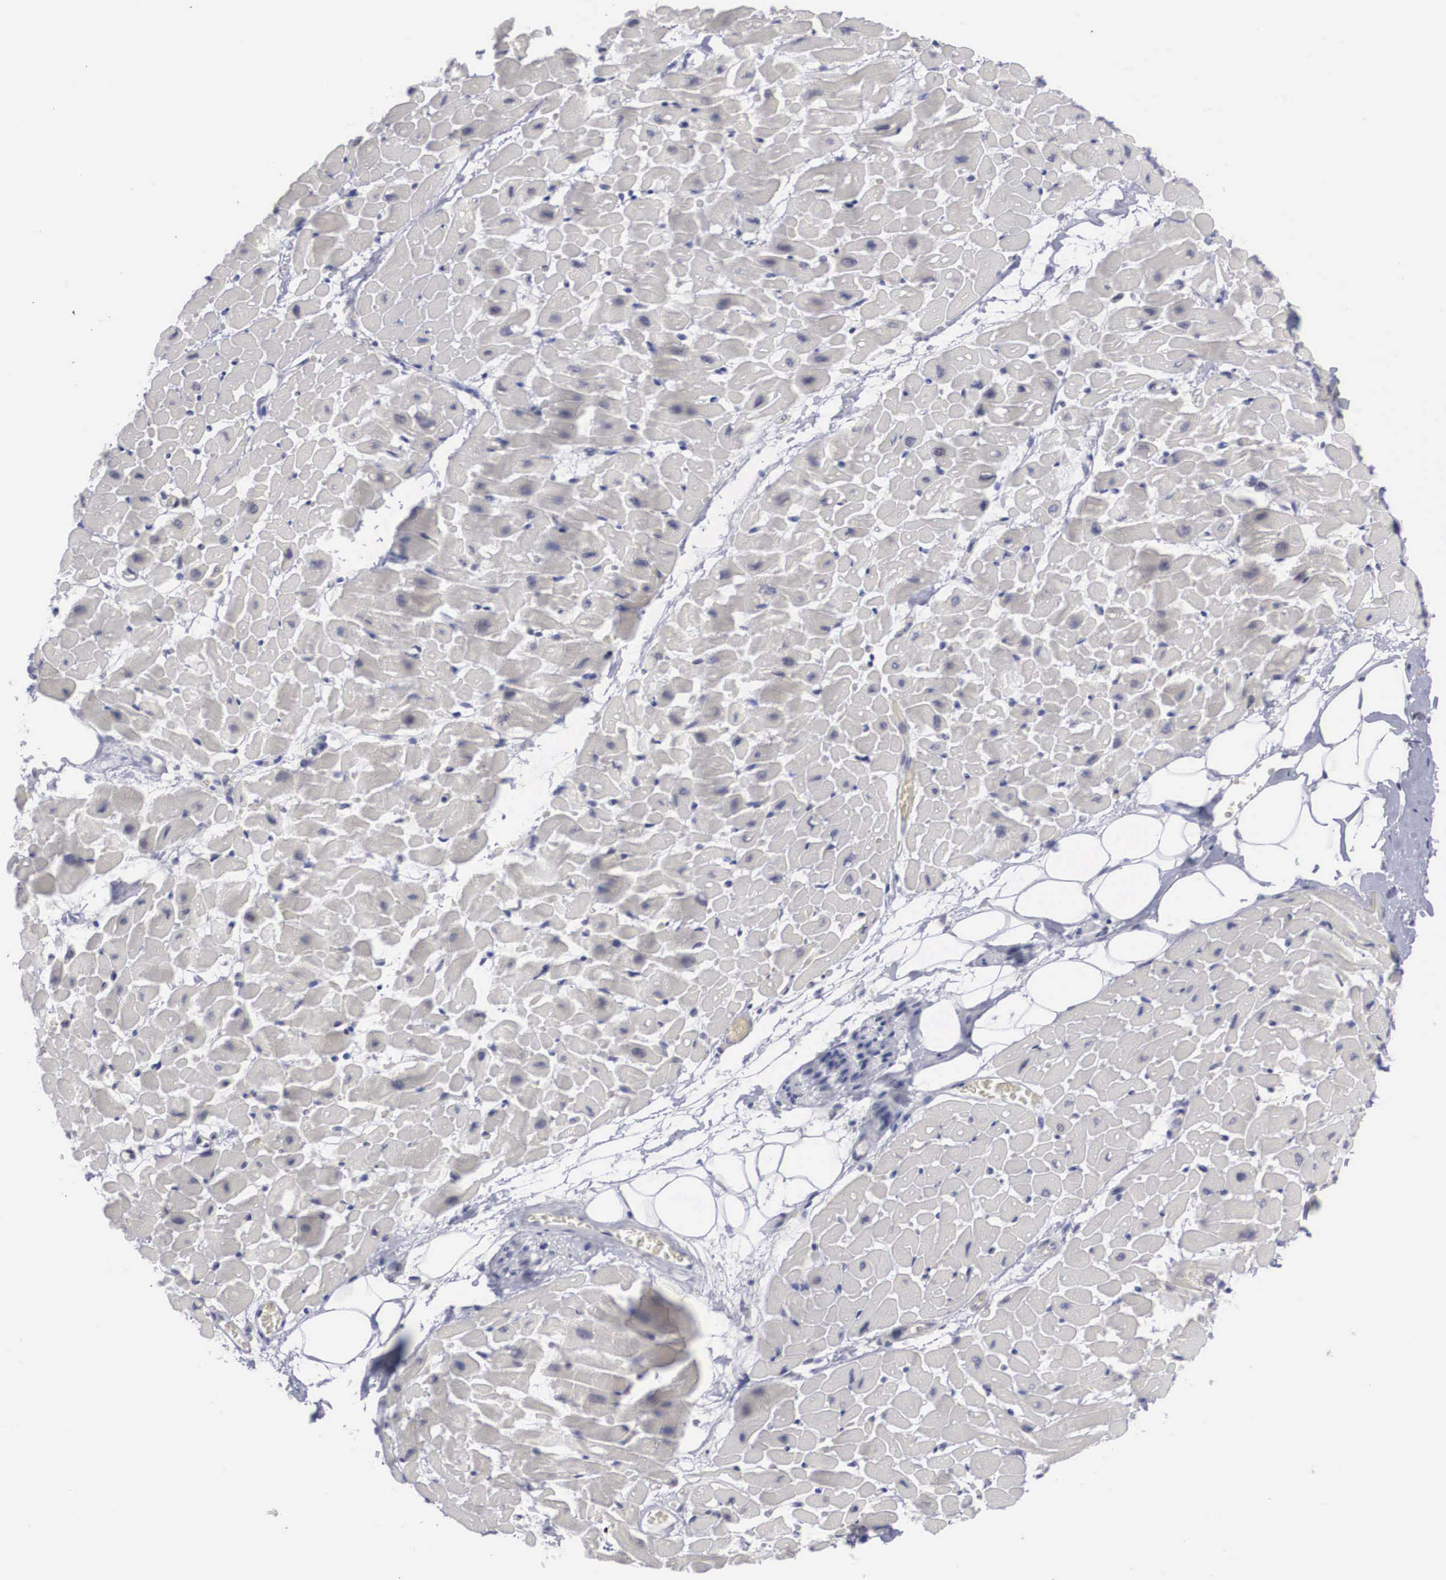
{"staining": {"intensity": "negative", "quantity": "none", "location": "none"}, "tissue": "heart muscle", "cell_type": "Cardiomyocytes", "image_type": "normal", "snomed": [{"axis": "morphology", "description": "Normal tissue, NOS"}, {"axis": "topography", "description": "Heart"}], "caption": "Immunohistochemical staining of normal heart muscle displays no significant expression in cardiomyocytes.", "gene": "WDR89", "patient": {"sex": "male", "age": 45}}